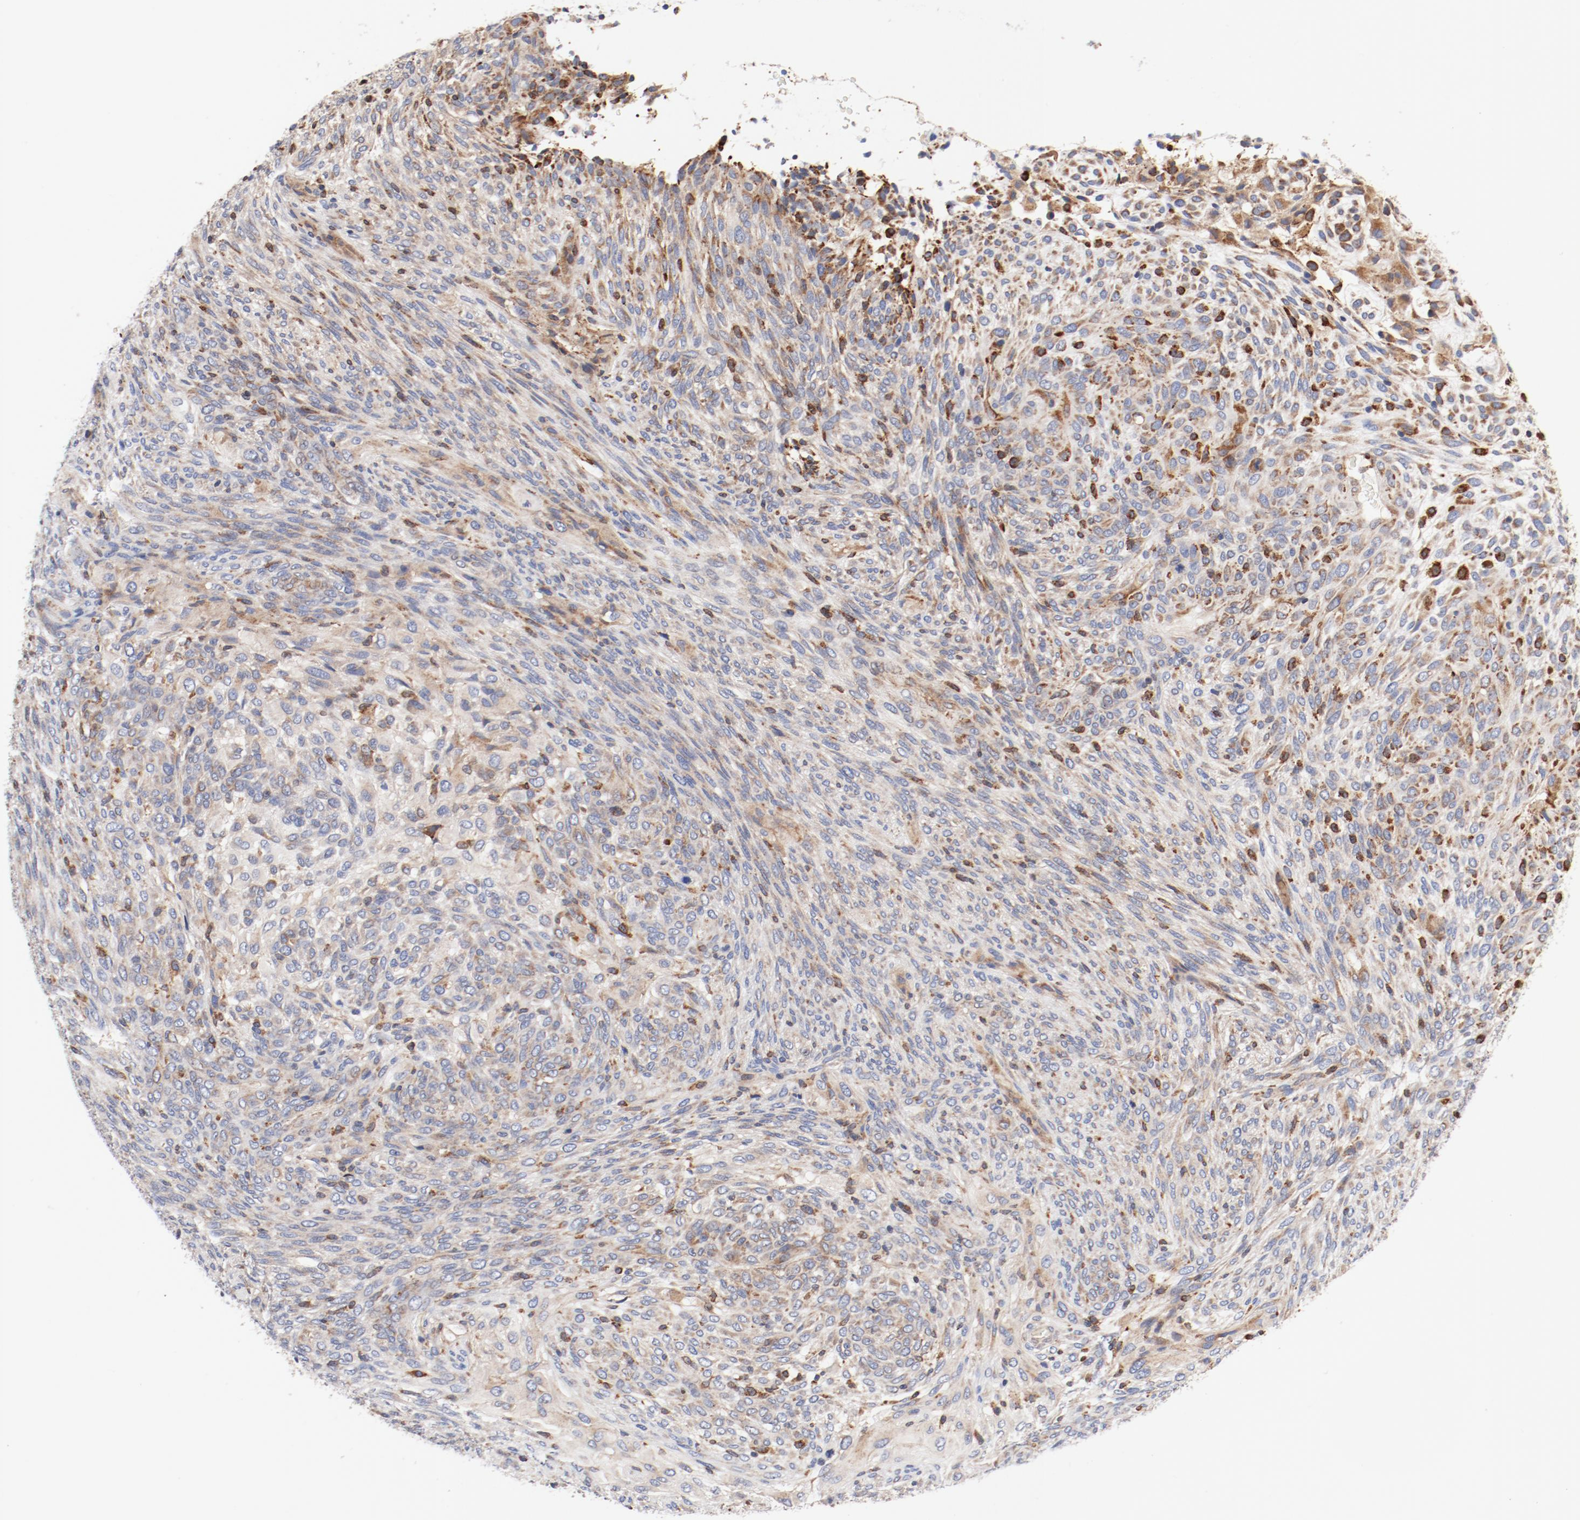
{"staining": {"intensity": "moderate", "quantity": ">75%", "location": "cytoplasmic/membranous"}, "tissue": "glioma", "cell_type": "Tumor cells", "image_type": "cancer", "snomed": [{"axis": "morphology", "description": "Glioma, malignant, High grade"}, {"axis": "topography", "description": "Cerebral cortex"}], "caption": "Immunohistochemical staining of human glioma shows moderate cytoplasmic/membranous protein staining in approximately >75% of tumor cells. The protein of interest is stained brown, and the nuclei are stained in blue (DAB IHC with brightfield microscopy, high magnification).", "gene": "PDPK1", "patient": {"sex": "female", "age": 55}}